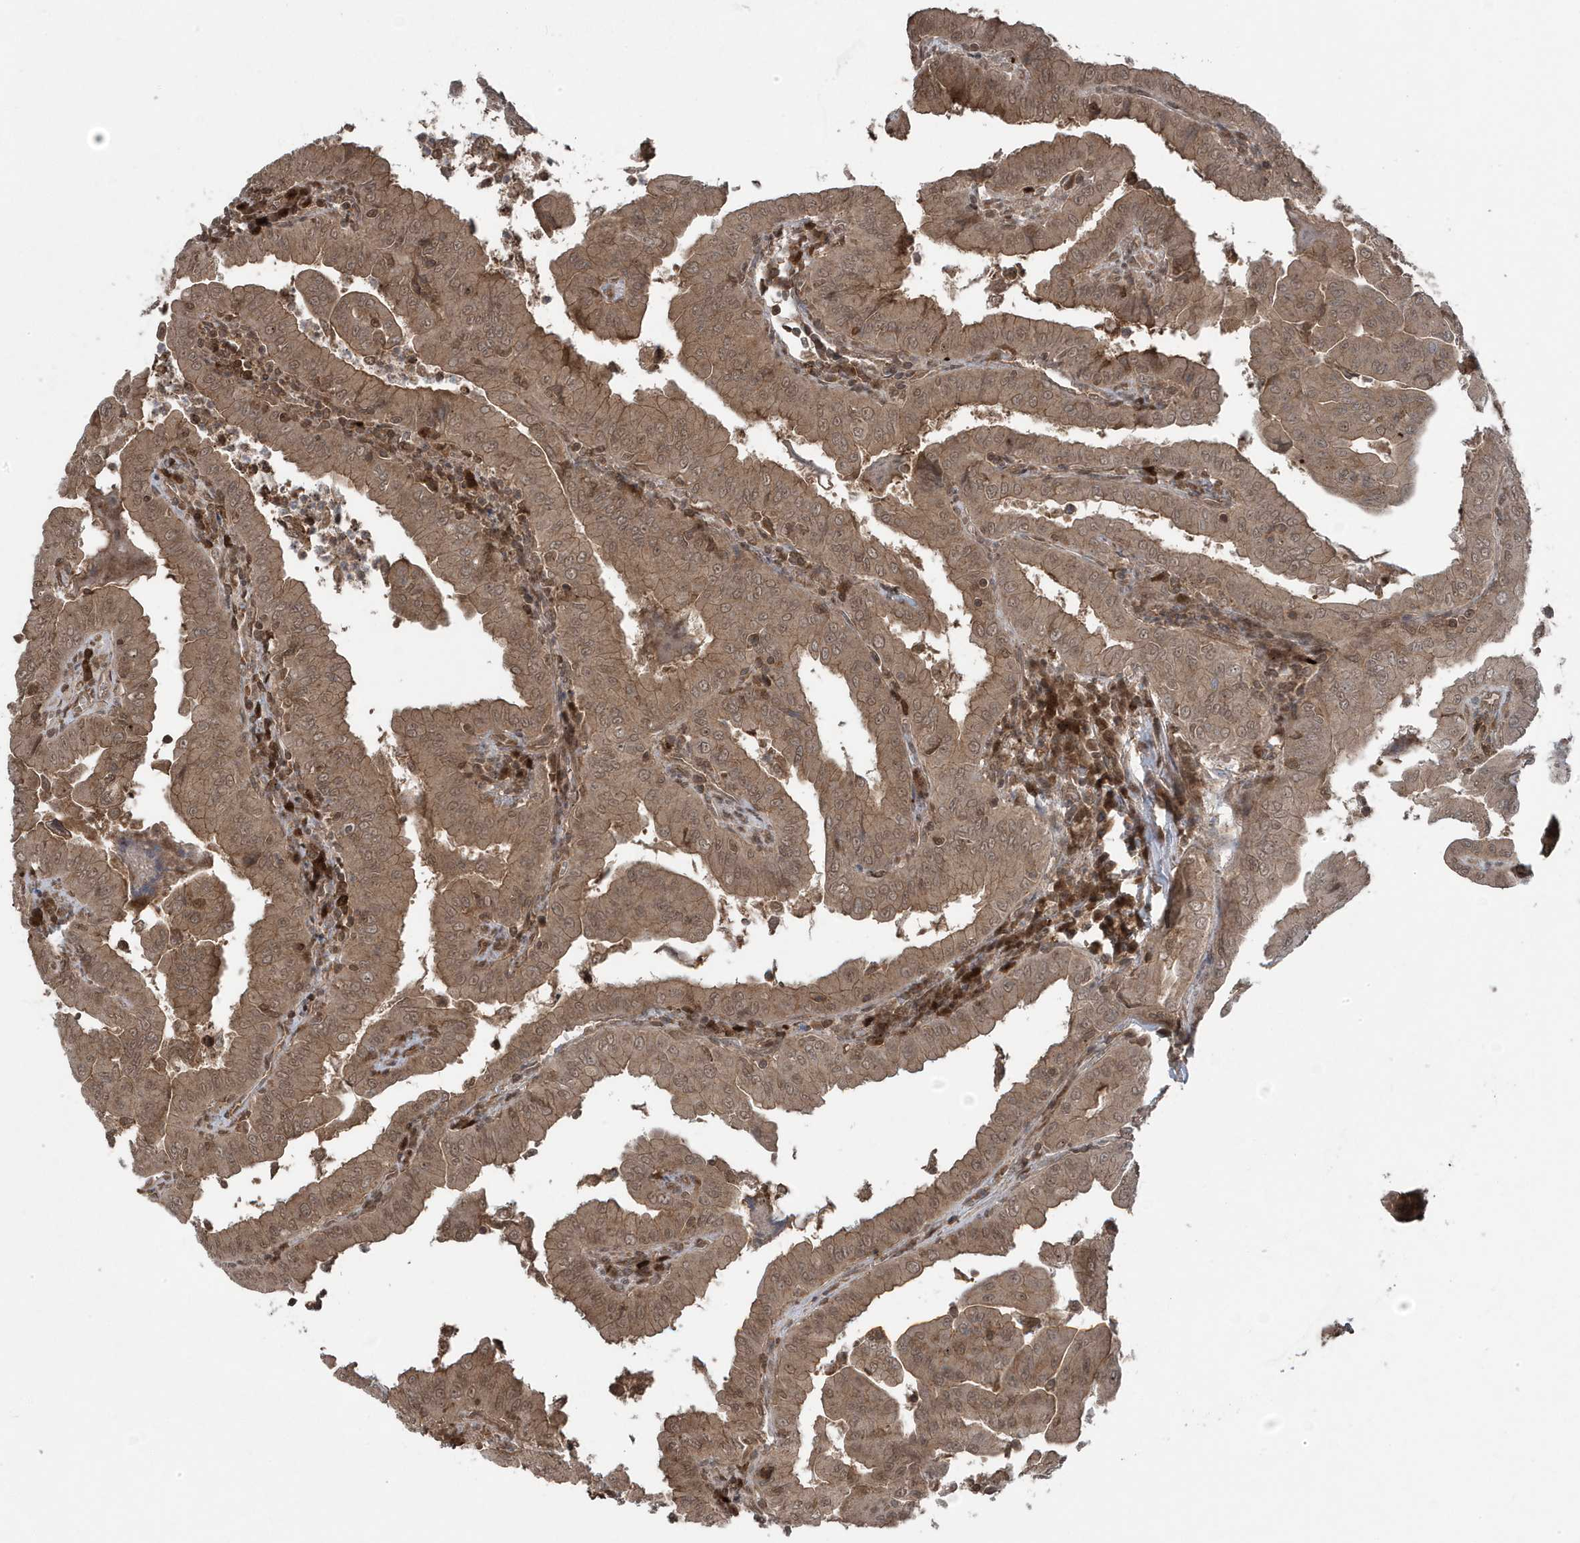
{"staining": {"intensity": "moderate", "quantity": ">75%", "location": "cytoplasmic/membranous"}, "tissue": "thyroid cancer", "cell_type": "Tumor cells", "image_type": "cancer", "snomed": [{"axis": "morphology", "description": "Papillary adenocarcinoma, NOS"}, {"axis": "topography", "description": "Thyroid gland"}], "caption": "This photomicrograph exhibits papillary adenocarcinoma (thyroid) stained with IHC to label a protein in brown. The cytoplasmic/membranous of tumor cells show moderate positivity for the protein. Nuclei are counter-stained blue.", "gene": "MAPK1IP1L", "patient": {"sex": "male", "age": 33}}